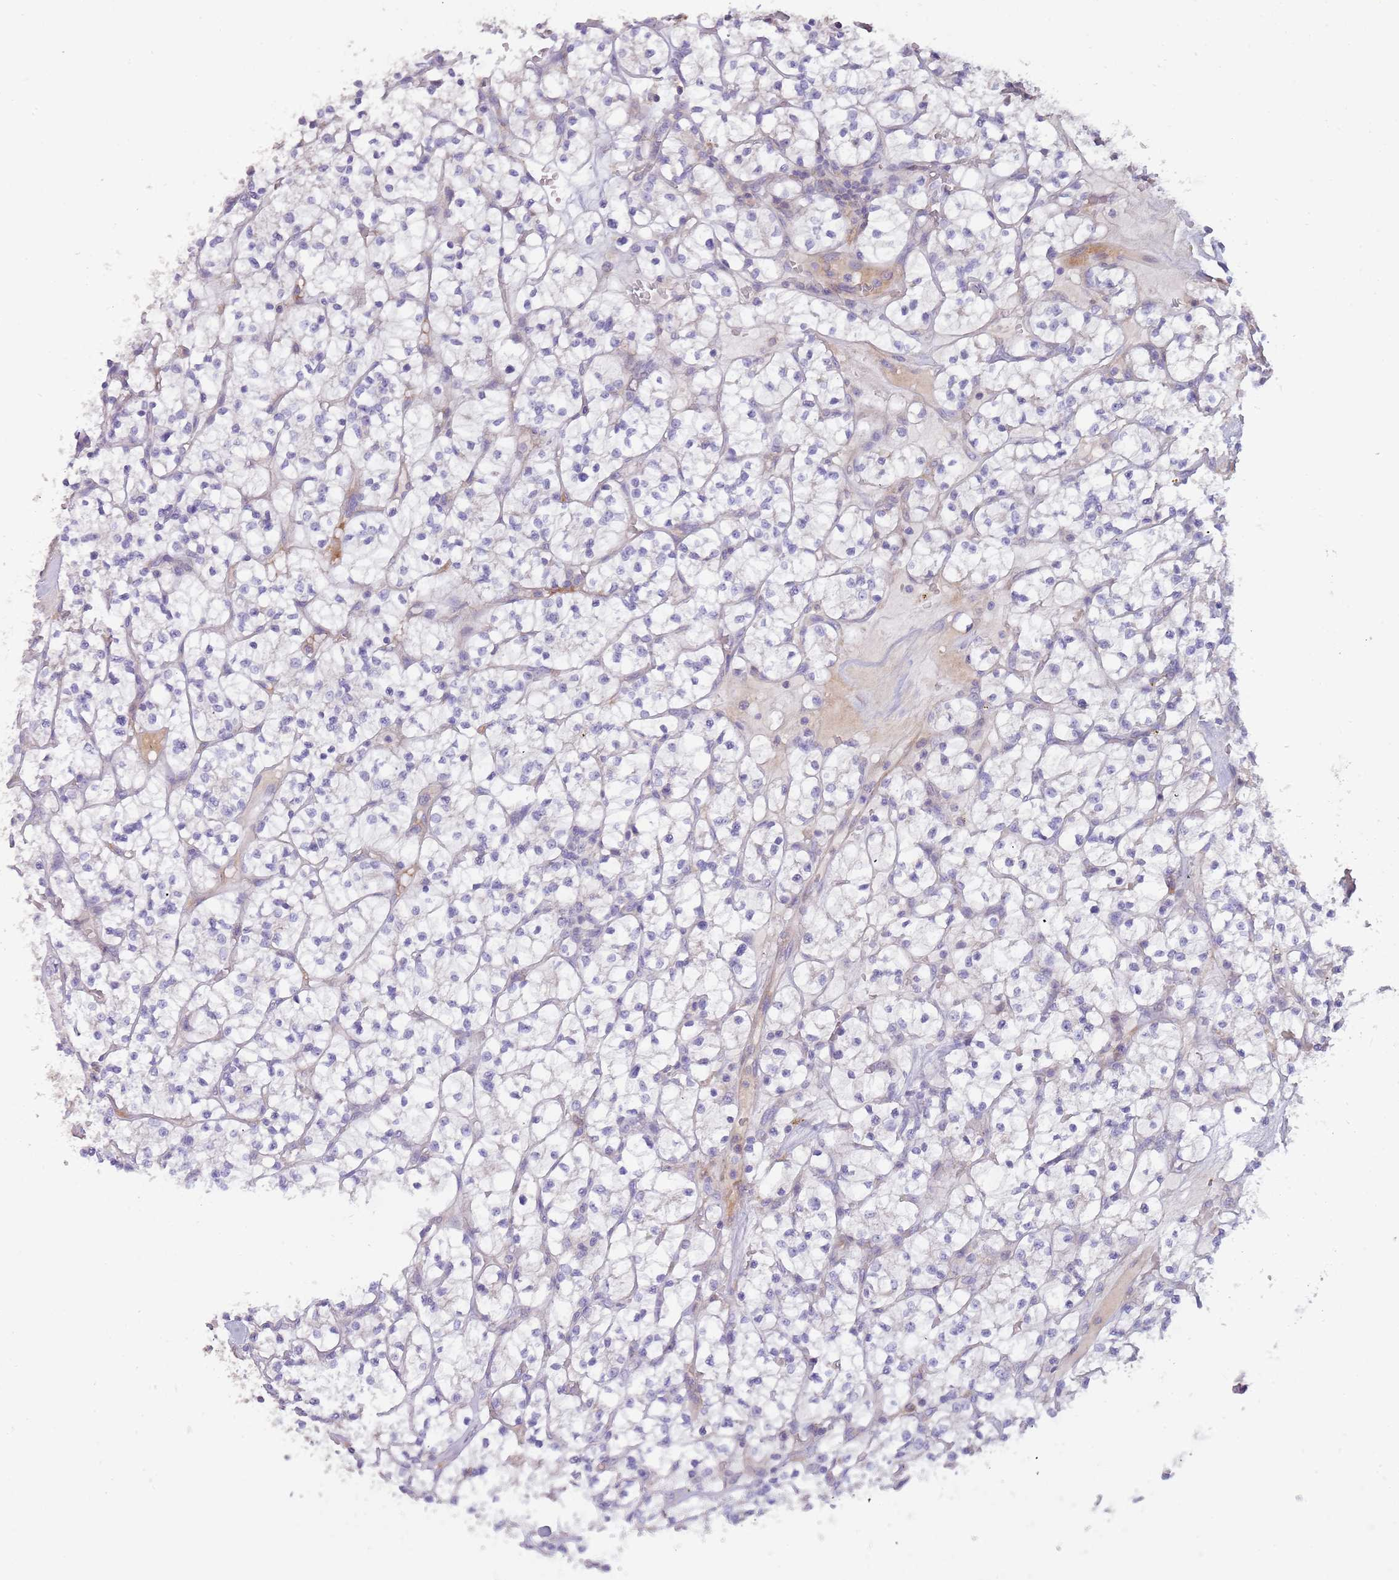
{"staining": {"intensity": "negative", "quantity": "none", "location": "none"}, "tissue": "renal cancer", "cell_type": "Tumor cells", "image_type": "cancer", "snomed": [{"axis": "morphology", "description": "Adenocarcinoma, NOS"}, {"axis": "topography", "description": "Kidney"}], "caption": "The immunohistochemistry histopathology image has no significant staining in tumor cells of adenocarcinoma (renal) tissue.", "gene": "SUSD1", "patient": {"sex": "female", "age": 64}}